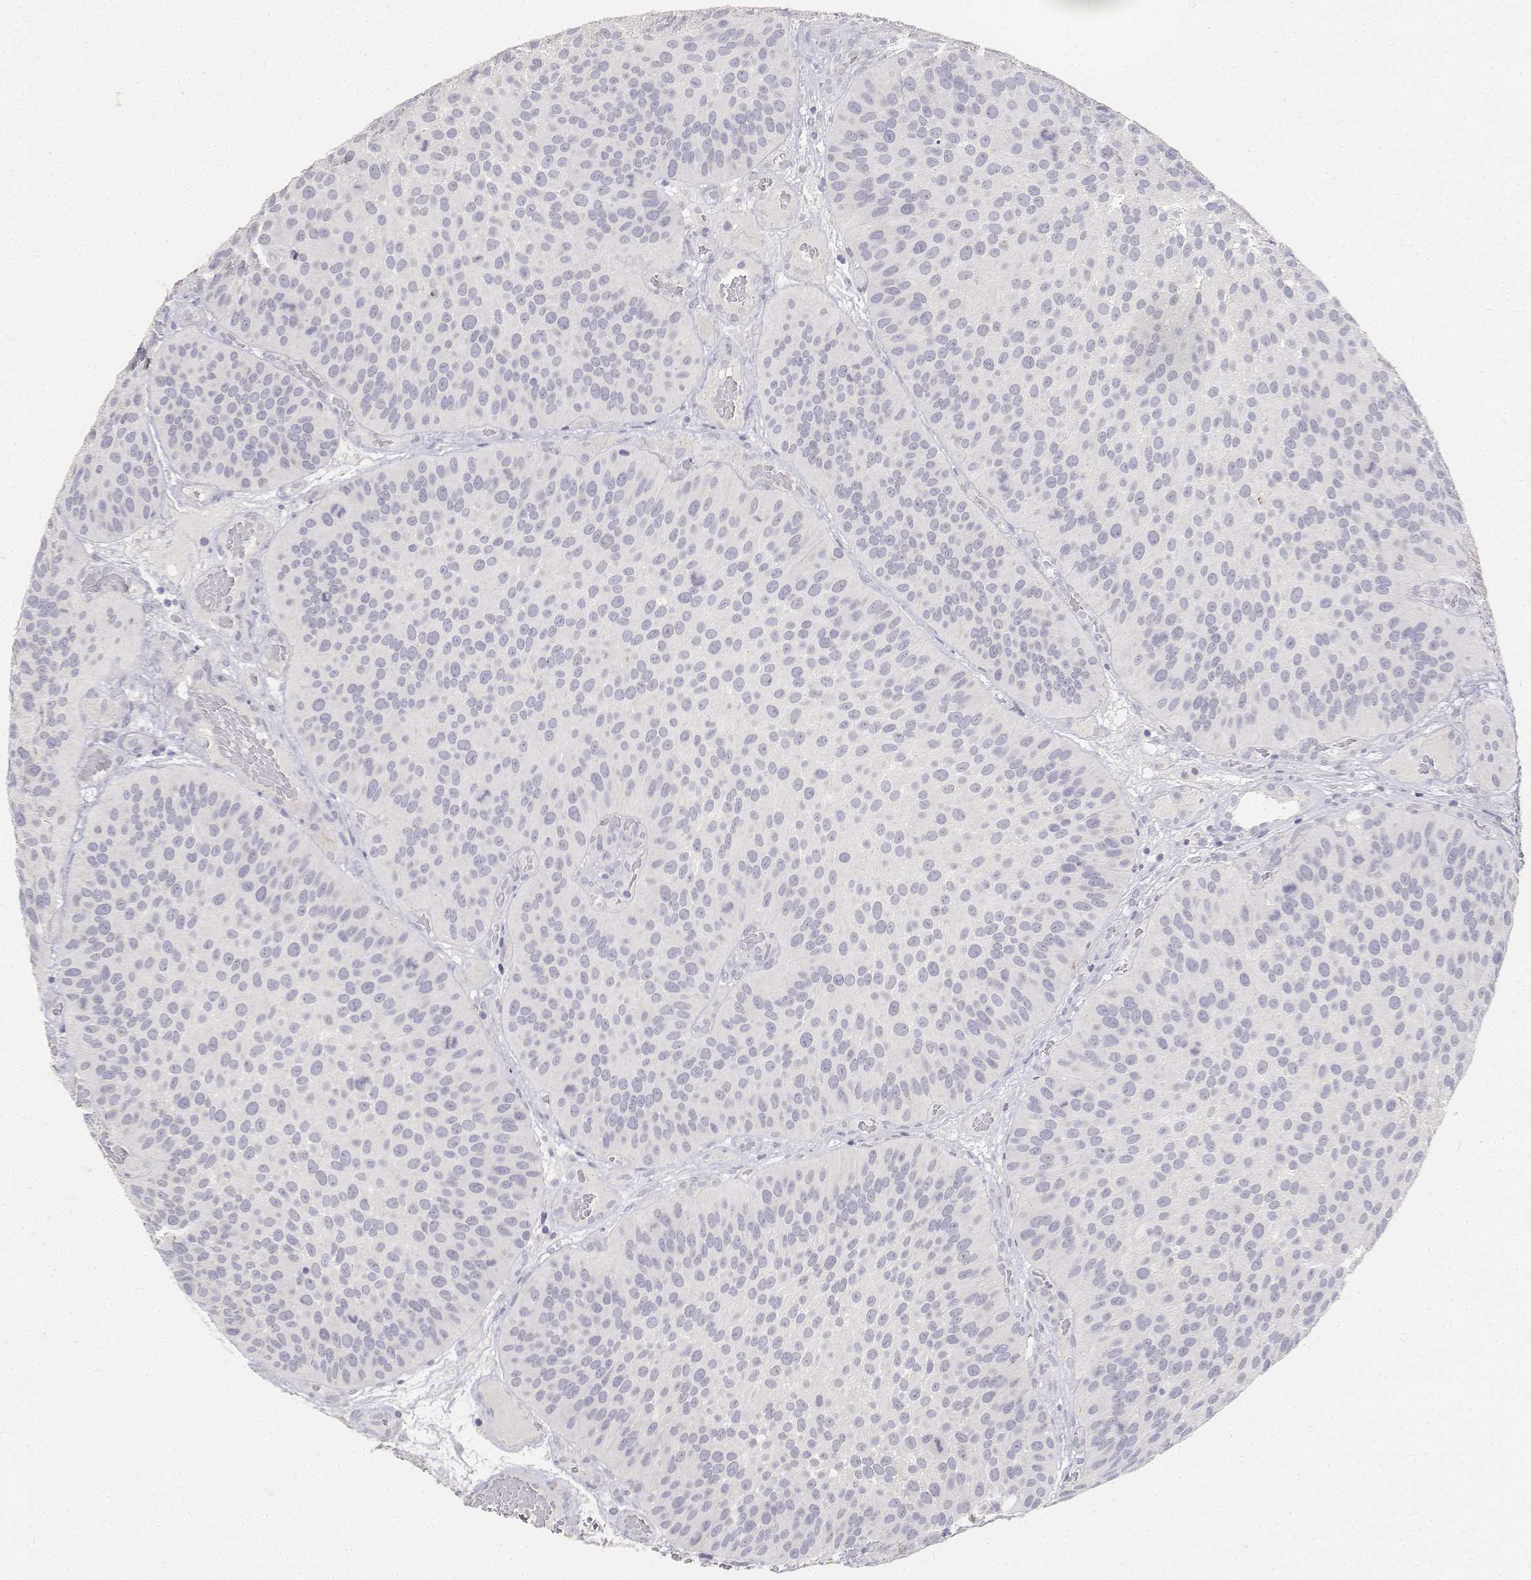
{"staining": {"intensity": "negative", "quantity": "none", "location": "none"}, "tissue": "urothelial cancer", "cell_type": "Tumor cells", "image_type": "cancer", "snomed": [{"axis": "morphology", "description": "Urothelial carcinoma, Low grade"}, {"axis": "topography", "description": "Urinary bladder"}], "caption": "DAB immunohistochemical staining of urothelial cancer exhibits no significant staining in tumor cells. (Stains: DAB (3,3'-diaminobenzidine) immunohistochemistry (IHC) with hematoxylin counter stain, Microscopy: brightfield microscopy at high magnification).", "gene": "PAEP", "patient": {"sex": "male", "age": 76}}